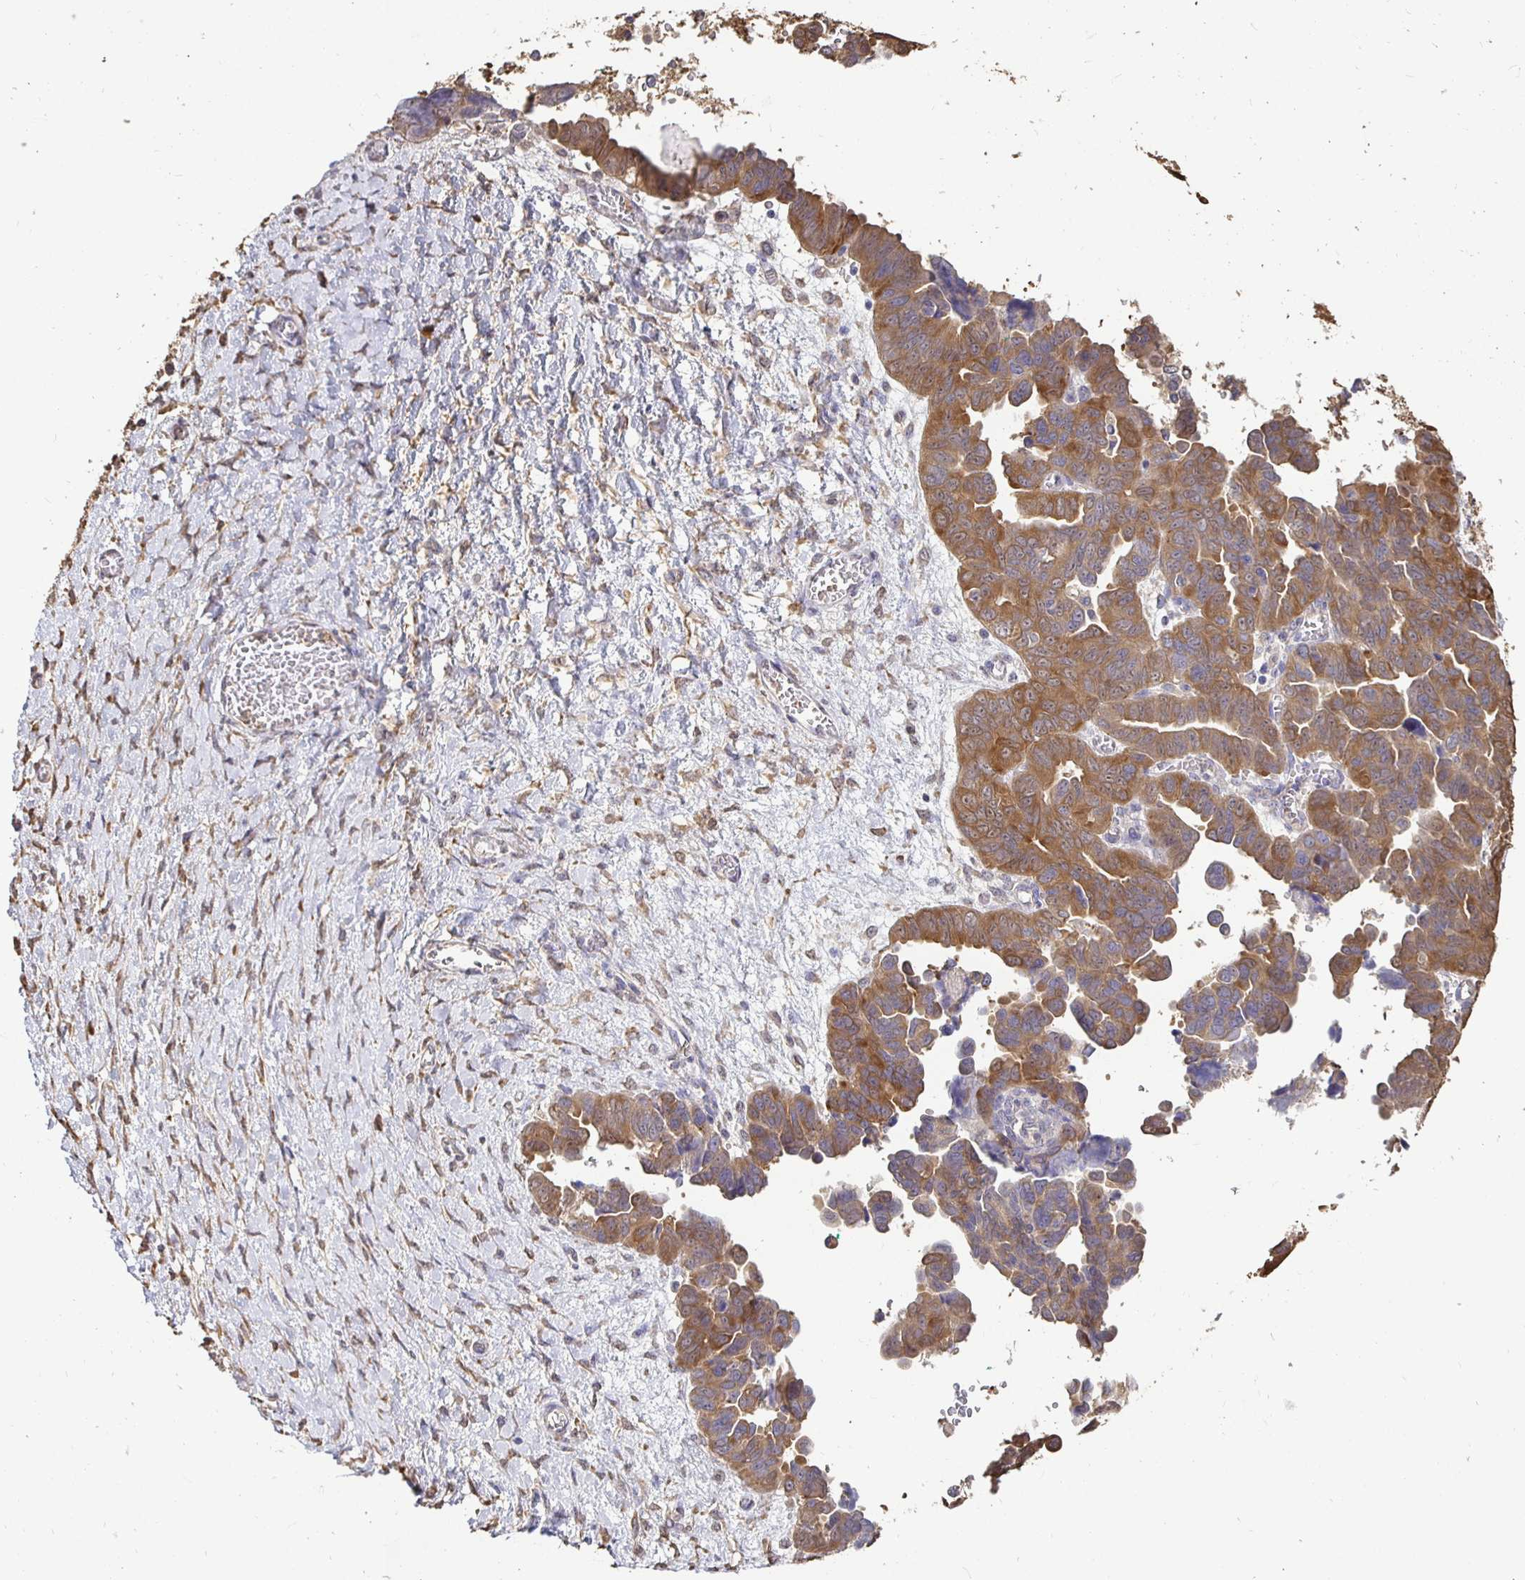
{"staining": {"intensity": "moderate", "quantity": ">75%", "location": "cytoplasmic/membranous"}, "tissue": "ovarian cancer", "cell_type": "Tumor cells", "image_type": "cancer", "snomed": [{"axis": "morphology", "description": "Cystadenocarcinoma, serous, NOS"}, {"axis": "topography", "description": "Ovary"}], "caption": "Tumor cells display medium levels of moderate cytoplasmic/membranous expression in approximately >75% of cells in serous cystadenocarcinoma (ovarian).", "gene": "MAPK8IP3", "patient": {"sex": "female", "age": 64}}